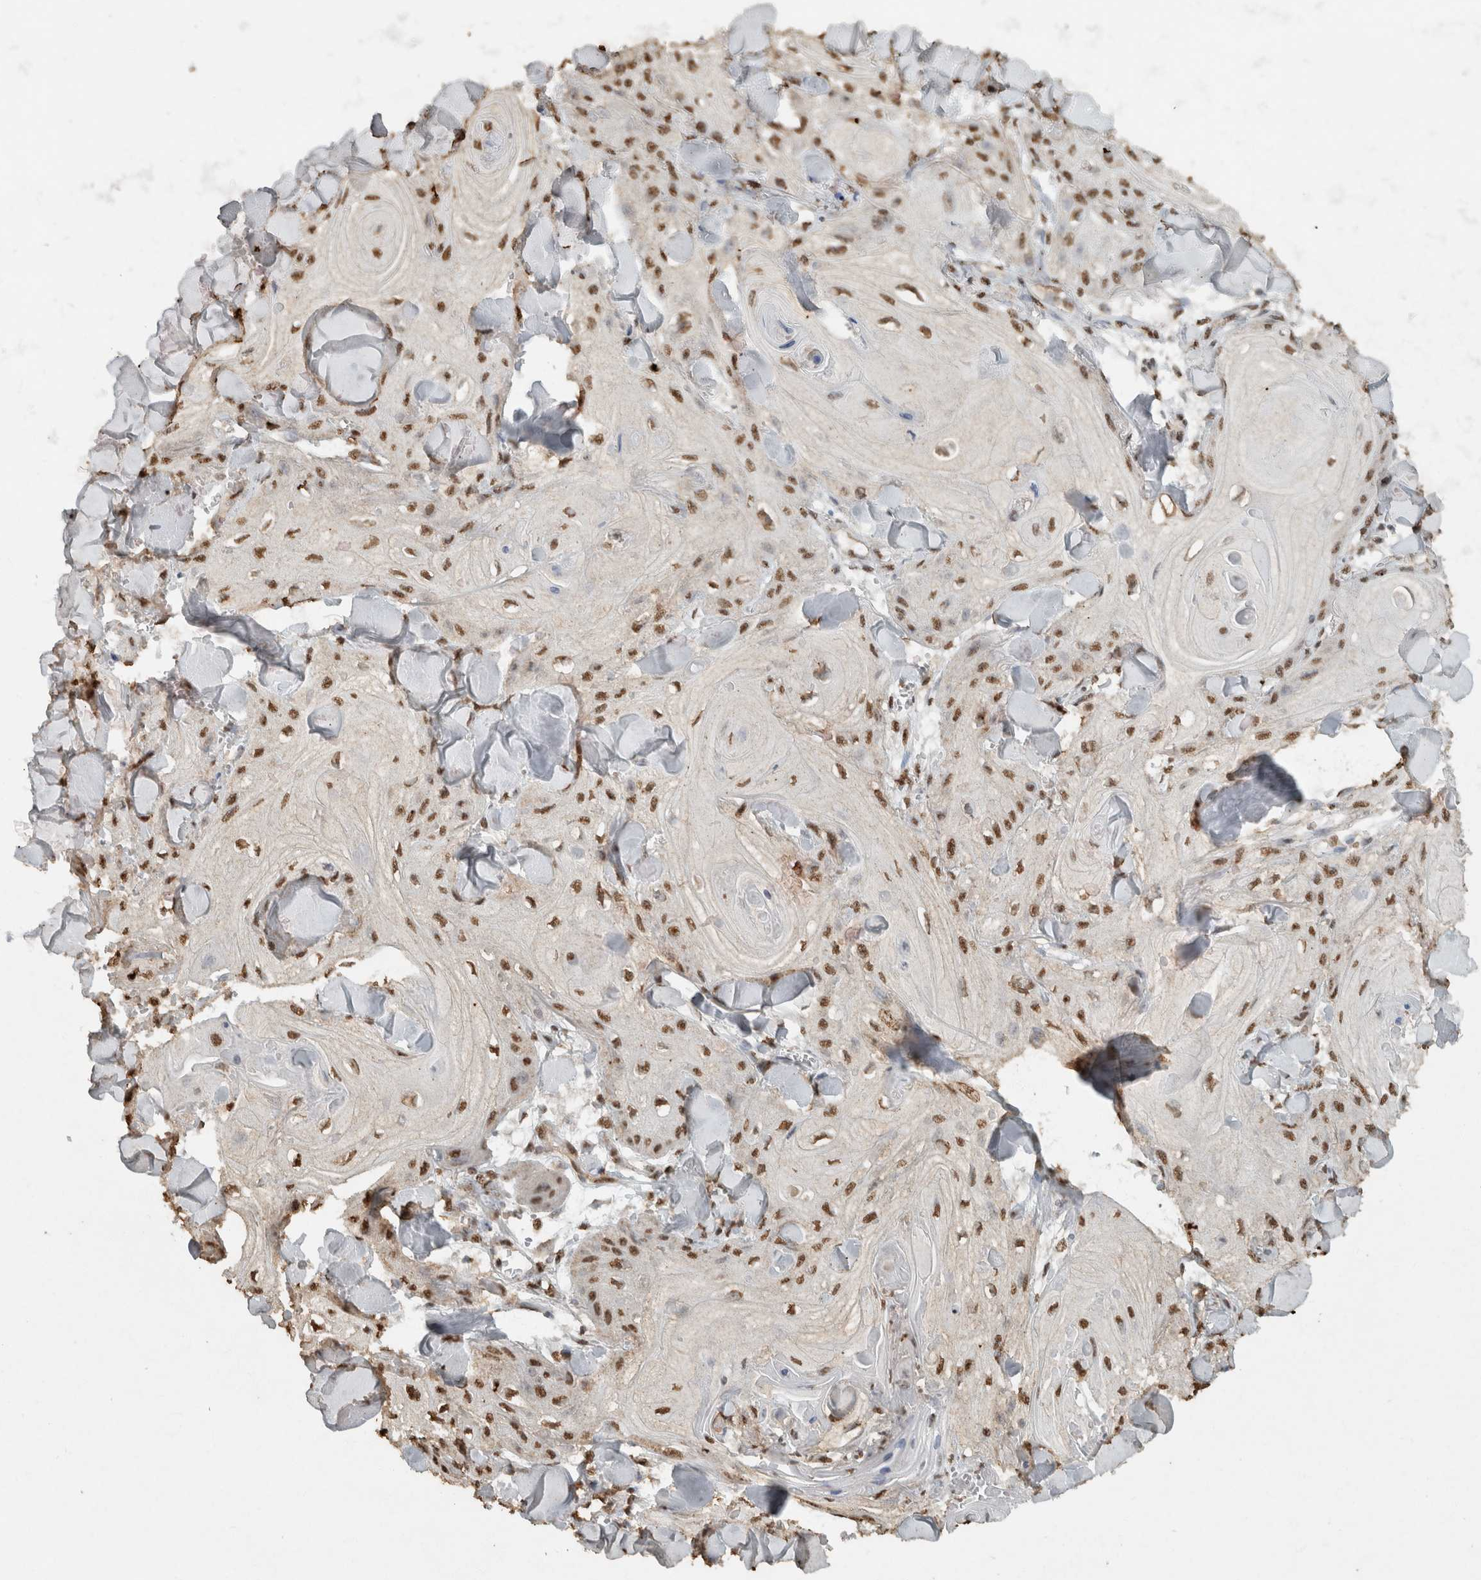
{"staining": {"intensity": "moderate", "quantity": ">75%", "location": "nuclear"}, "tissue": "skin cancer", "cell_type": "Tumor cells", "image_type": "cancer", "snomed": [{"axis": "morphology", "description": "Squamous cell carcinoma, NOS"}, {"axis": "topography", "description": "Skin"}], "caption": "Tumor cells display moderate nuclear expression in about >75% of cells in skin cancer.", "gene": "HAND2", "patient": {"sex": "male", "age": 74}}